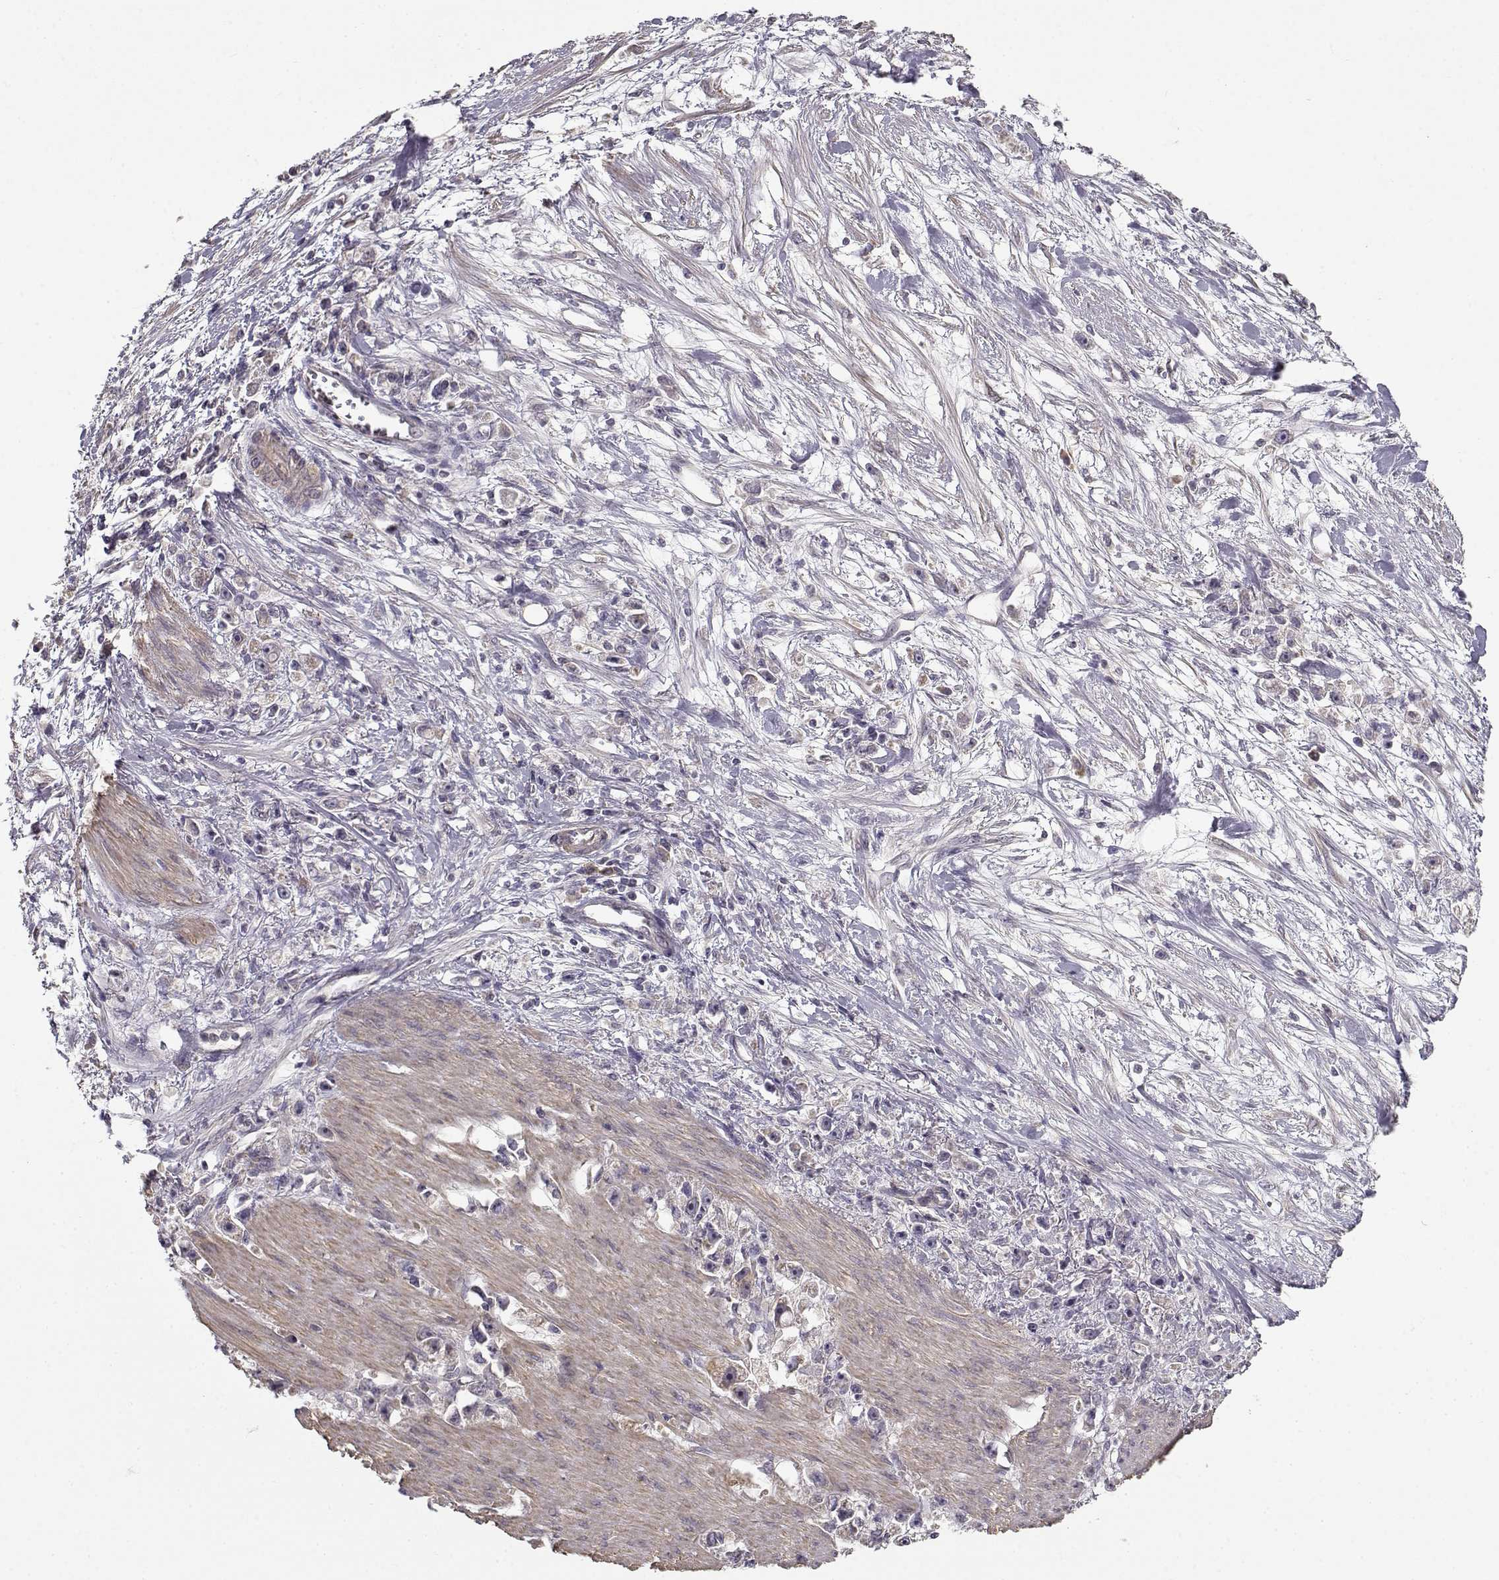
{"staining": {"intensity": "negative", "quantity": "none", "location": "none"}, "tissue": "stomach cancer", "cell_type": "Tumor cells", "image_type": "cancer", "snomed": [{"axis": "morphology", "description": "Adenocarcinoma, NOS"}, {"axis": "topography", "description": "Stomach"}], "caption": "Tumor cells show no significant protein staining in adenocarcinoma (stomach).", "gene": "ENTPD8", "patient": {"sex": "female", "age": 59}}